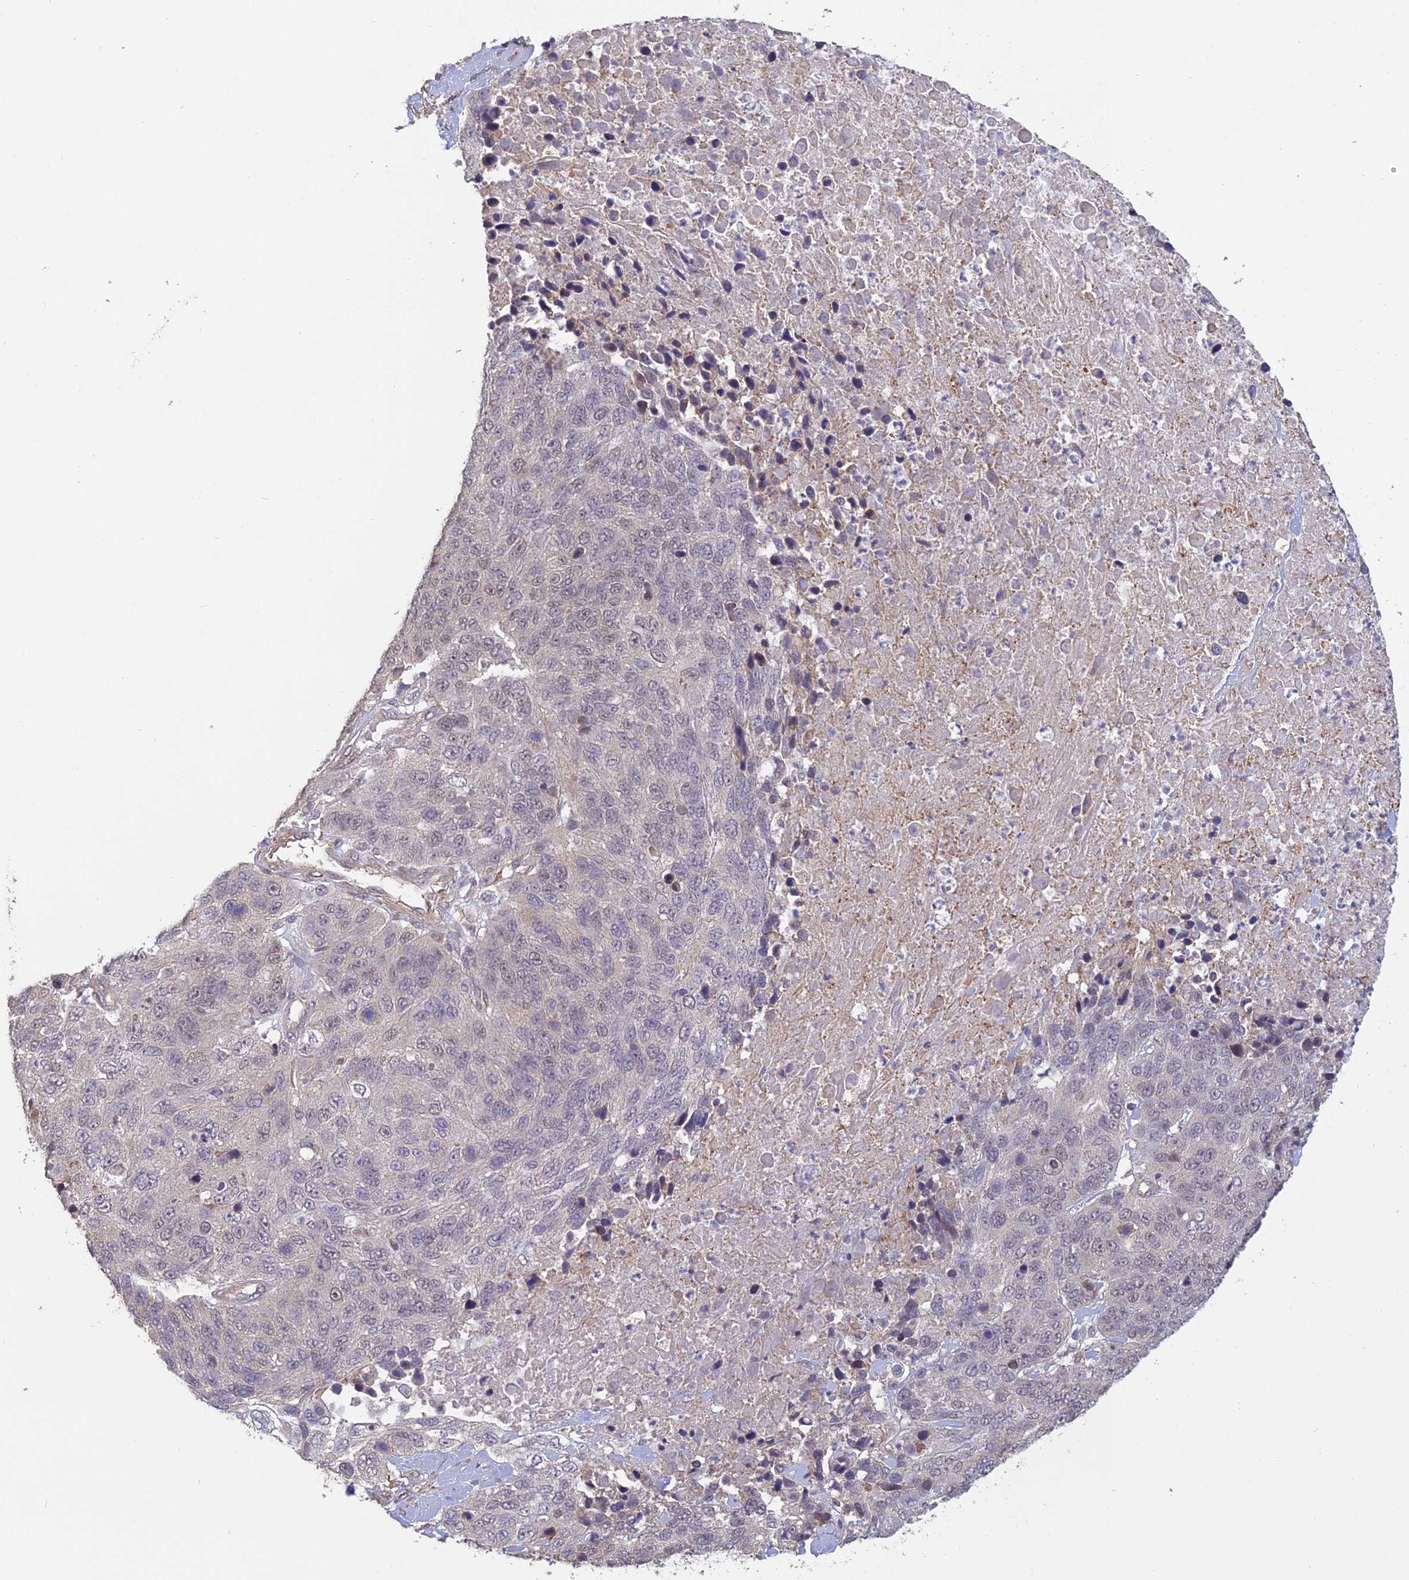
{"staining": {"intensity": "negative", "quantity": "none", "location": "none"}, "tissue": "lung cancer", "cell_type": "Tumor cells", "image_type": "cancer", "snomed": [{"axis": "morphology", "description": "Normal tissue, NOS"}, {"axis": "morphology", "description": "Squamous cell carcinoma, NOS"}, {"axis": "topography", "description": "Lymph node"}, {"axis": "topography", "description": "Lung"}], "caption": "This is an IHC image of human lung cancer. There is no staining in tumor cells.", "gene": "PAGR1", "patient": {"sex": "male", "age": 66}}